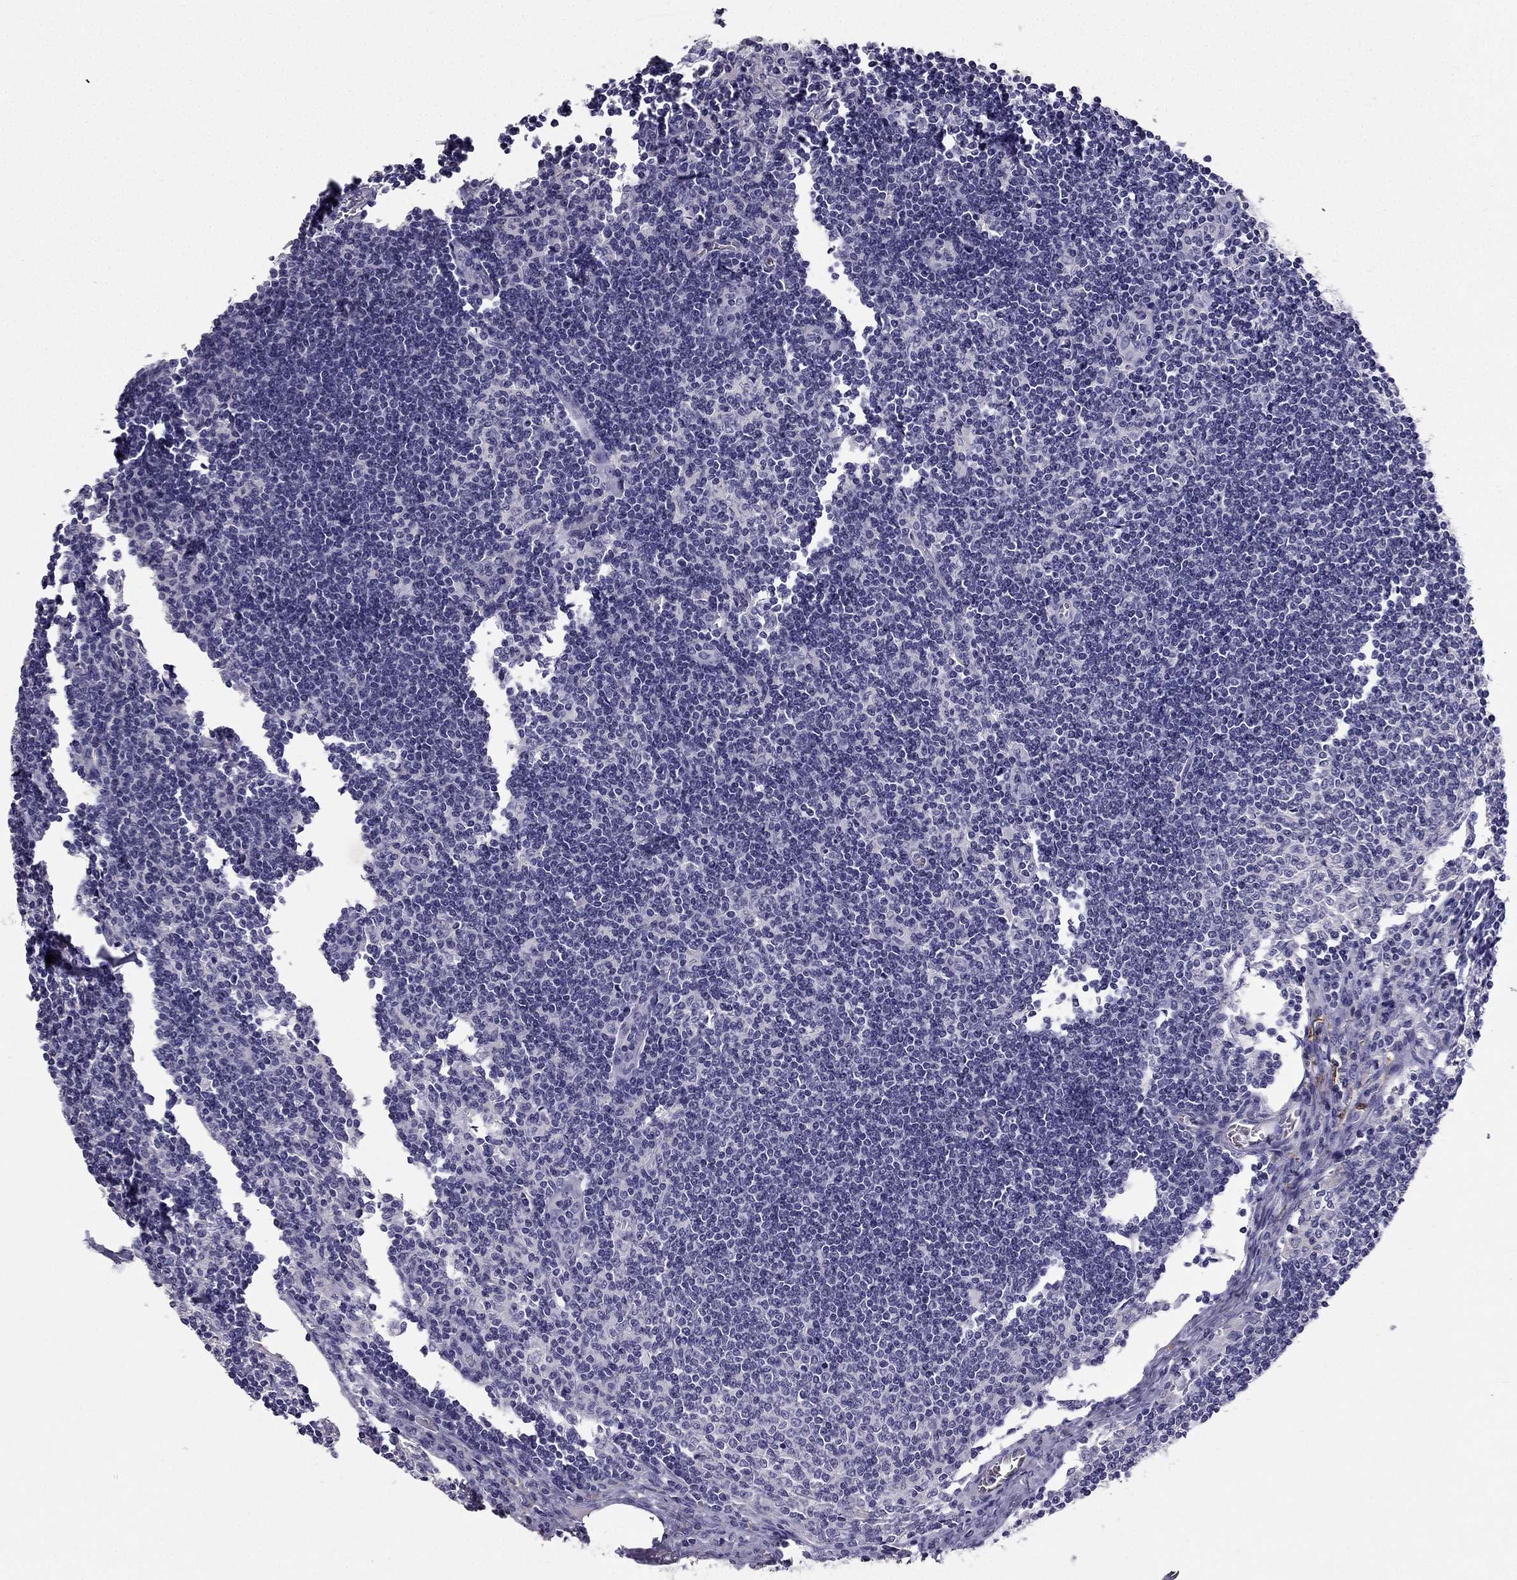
{"staining": {"intensity": "negative", "quantity": "none", "location": "none"}, "tissue": "lymph node", "cell_type": "Germinal center cells", "image_type": "normal", "snomed": [{"axis": "morphology", "description": "Normal tissue, NOS"}, {"axis": "topography", "description": "Lymph node"}], "caption": "Germinal center cells show no significant positivity in normal lymph node.", "gene": "LMTK3", "patient": {"sex": "male", "age": 59}}